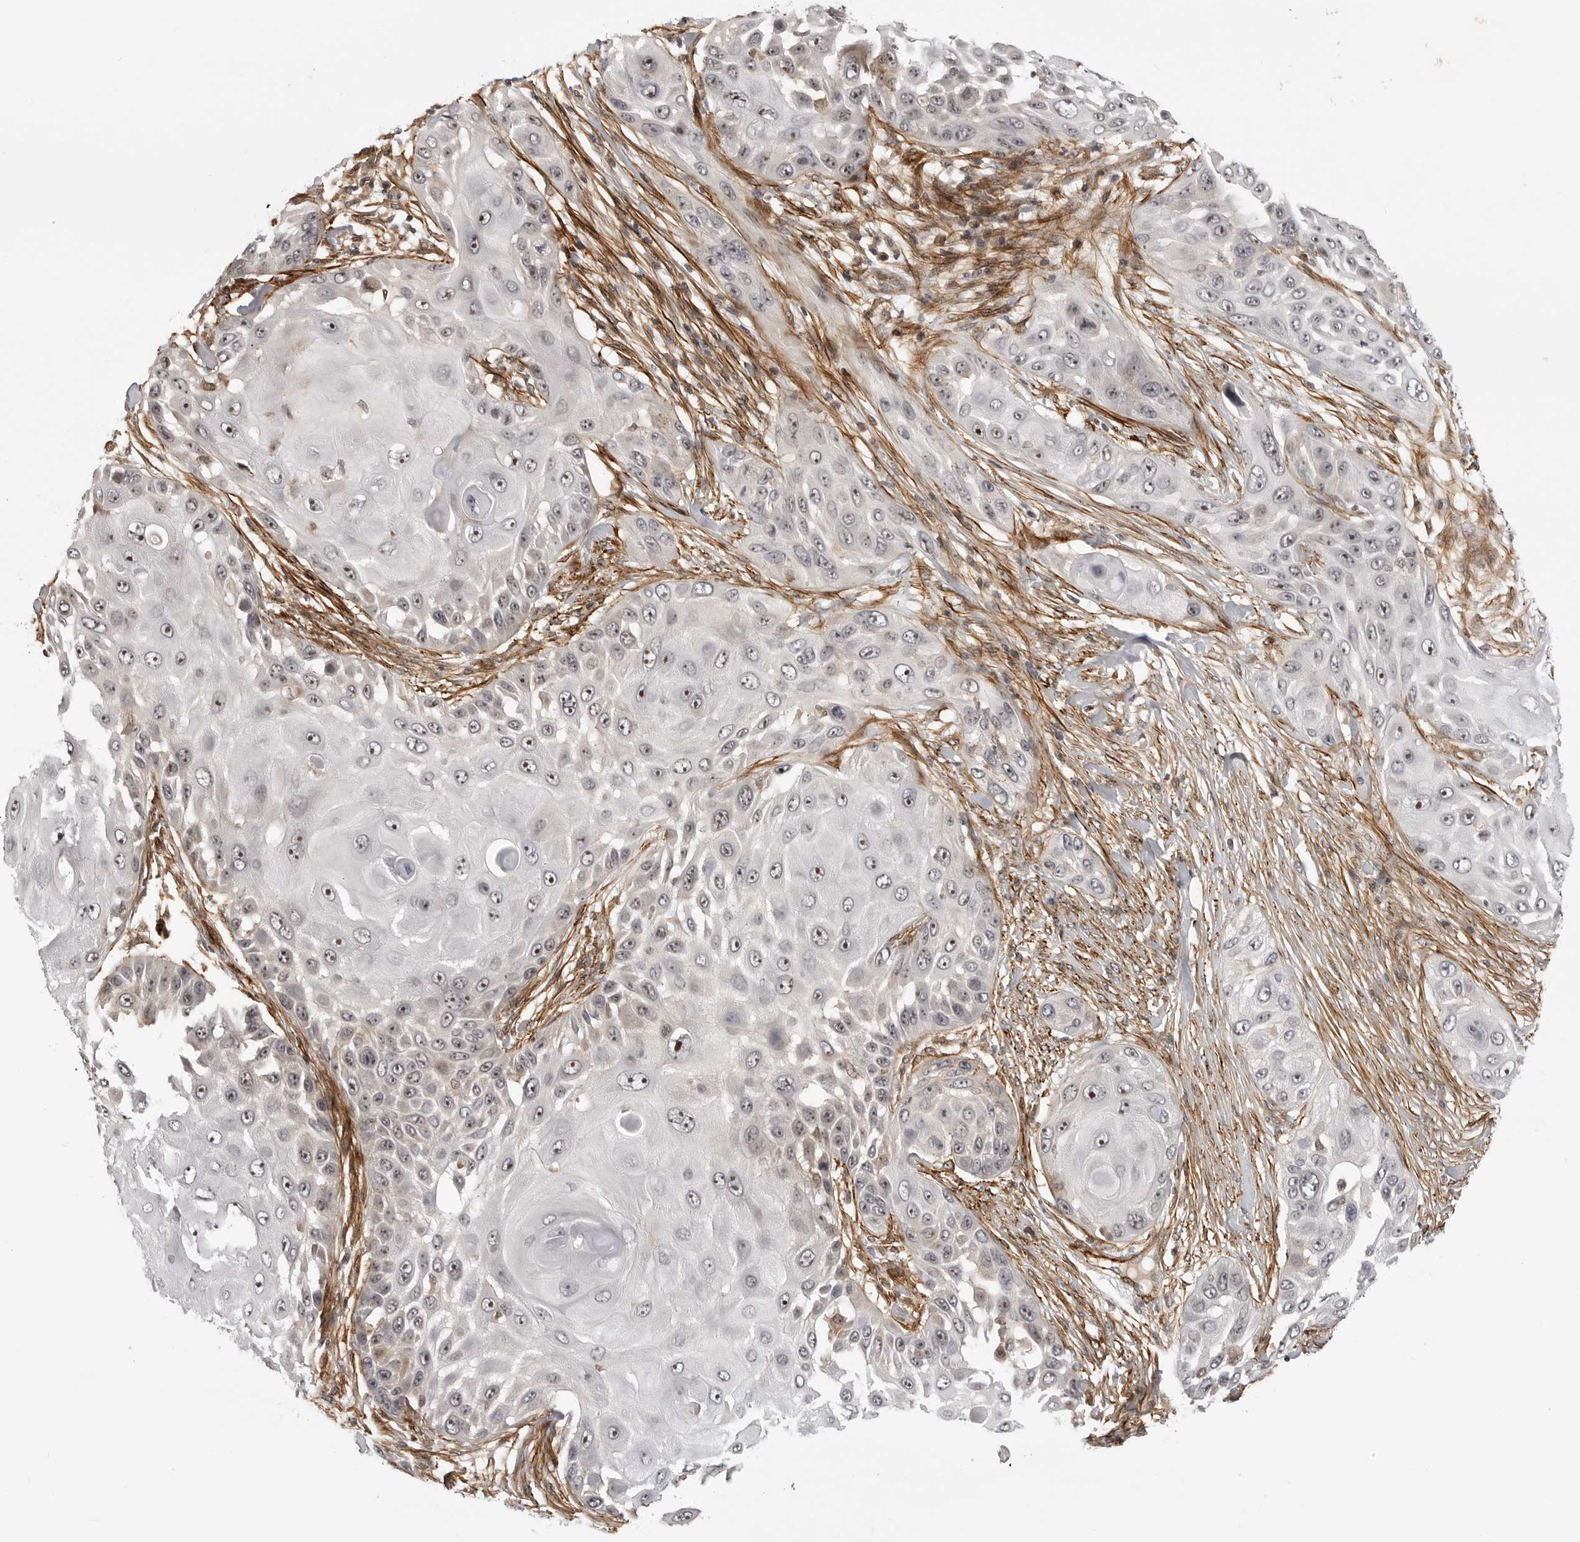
{"staining": {"intensity": "moderate", "quantity": ">75%", "location": "nuclear"}, "tissue": "skin cancer", "cell_type": "Tumor cells", "image_type": "cancer", "snomed": [{"axis": "morphology", "description": "Squamous cell carcinoma, NOS"}, {"axis": "topography", "description": "Skin"}], "caption": "DAB (3,3'-diaminobenzidine) immunohistochemical staining of skin squamous cell carcinoma demonstrates moderate nuclear protein positivity in approximately >75% of tumor cells. (brown staining indicates protein expression, while blue staining denotes nuclei).", "gene": "TUT4", "patient": {"sex": "female", "age": 44}}